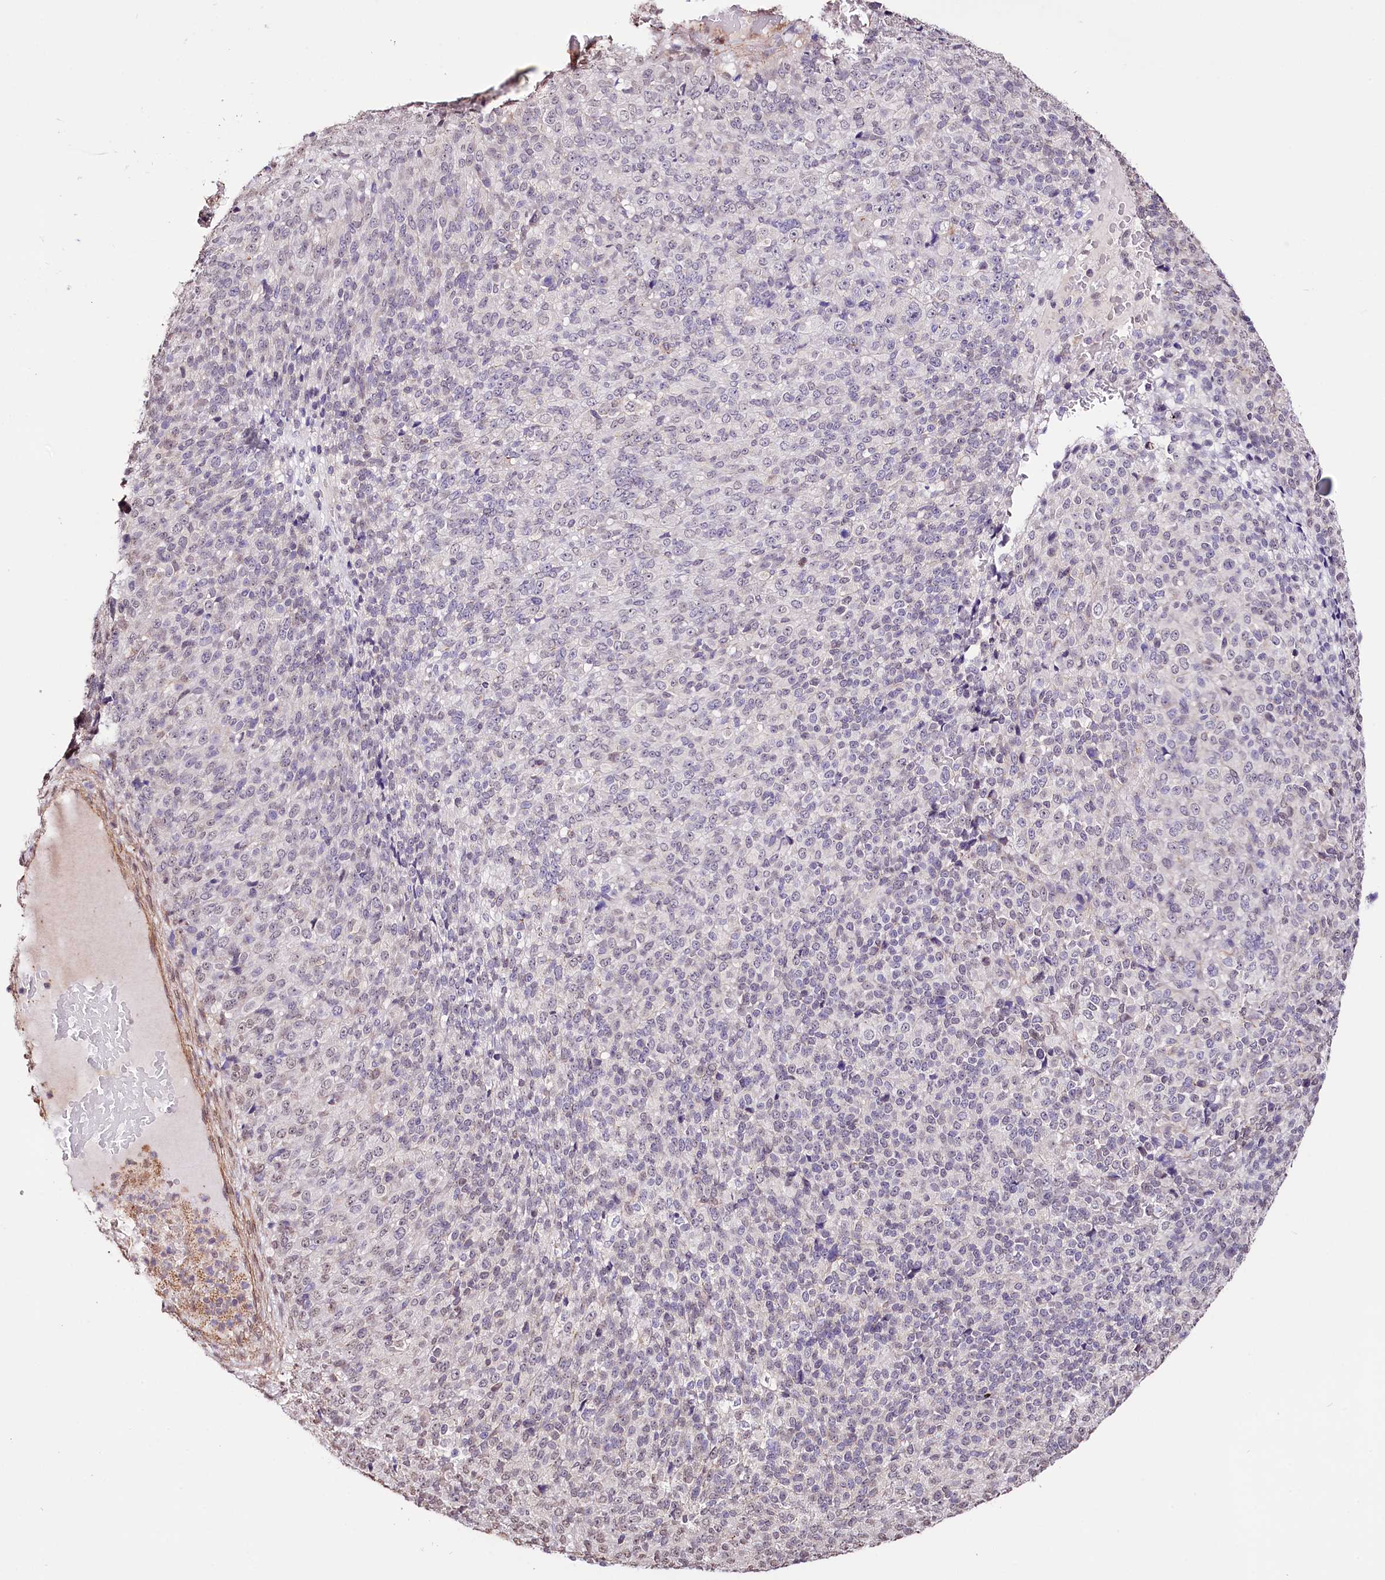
{"staining": {"intensity": "negative", "quantity": "none", "location": "none"}, "tissue": "melanoma", "cell_type": "Tumor cells", "image_type": "cancer", "snomed": [{"axis": "morphology", "description": "Malignant melanoma, Metastatic site"}, {"axis": "topography", "description": "Brain"}], "caption": "An IHC micrograph of melanoma is shown. There is no staining in tumor cells of melanoma.", "gene": "ST7", "patient": {"sex": "female", "age": 56}}